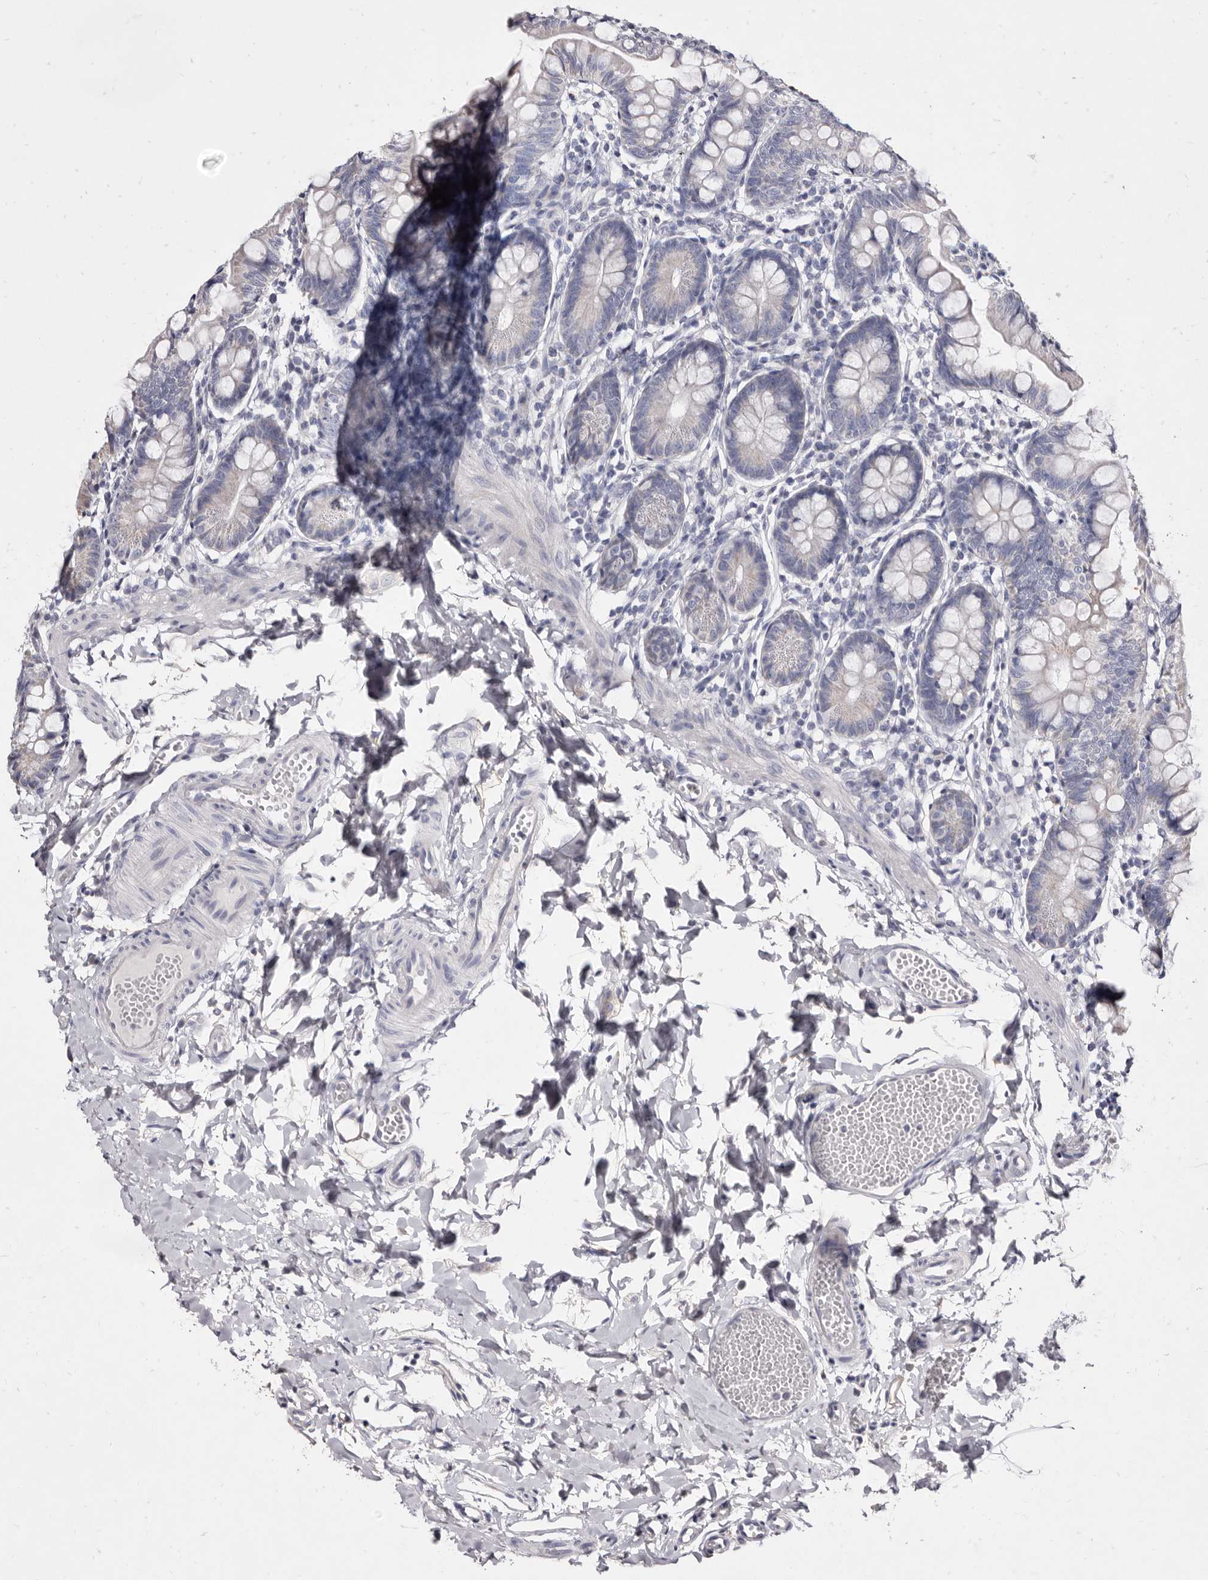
{"staining": {"intensity": "negative", "quantity": "none", "location": "none"}, "tissue": "small intestine", "cell_type": "Glandular cells", "image_type": "normal", "snomed": [{"axis": "morphology", "description": "Normal tissue, NOS"}, {"axis": "topography", "description": "Small intestine"}], "caption": "Immunohistochemistry photomicrograph of unremarkable human small intestine stained for a protein (brown), which shows no staining in glandular cells.", "gene": "CYP2E1", "patient": {"sex": "male", "age": 7}}